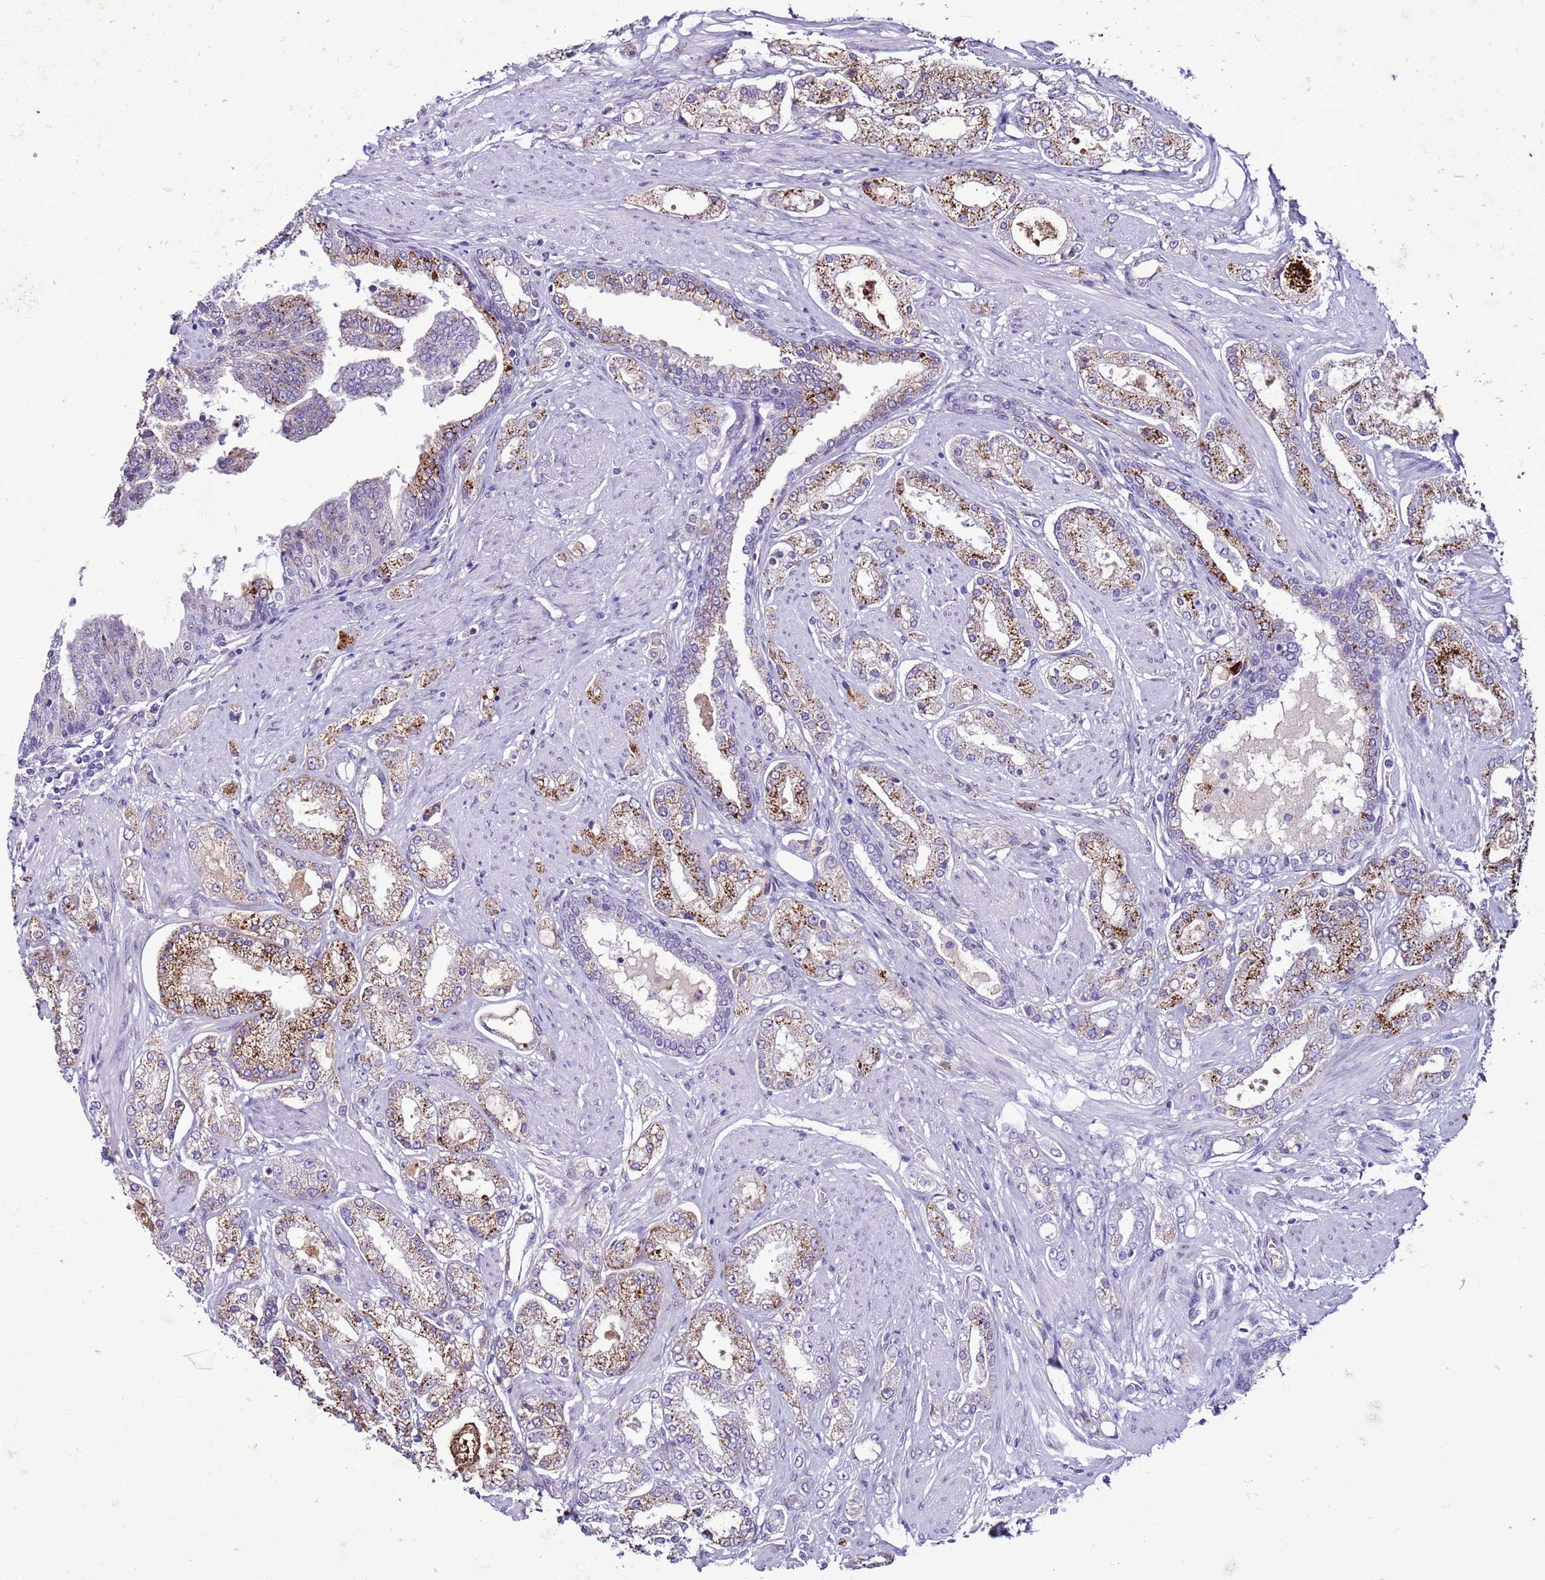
{"staining": {"intensity": "moderate", "quantity": "25%-75%", "location": "cytoplasmic/membranous"}, "tissue": "prostate cancer", "cell_type": "Tumor cells", "image_type": "cancer", "snomed": [{"axis": "morphology", "description": "Adenocarcinoma, High grade"}, {"axis": "topography", "description": "Prostate"}], "caption": "About 25%-75% of tumor cells in human prostate cancer show moderate cytoplasmic/membranous protein staining as visualized by brown immunohistochemical staining.", "gene": "LRRC10B", "patient": {"sex": "male", "age": 68}}